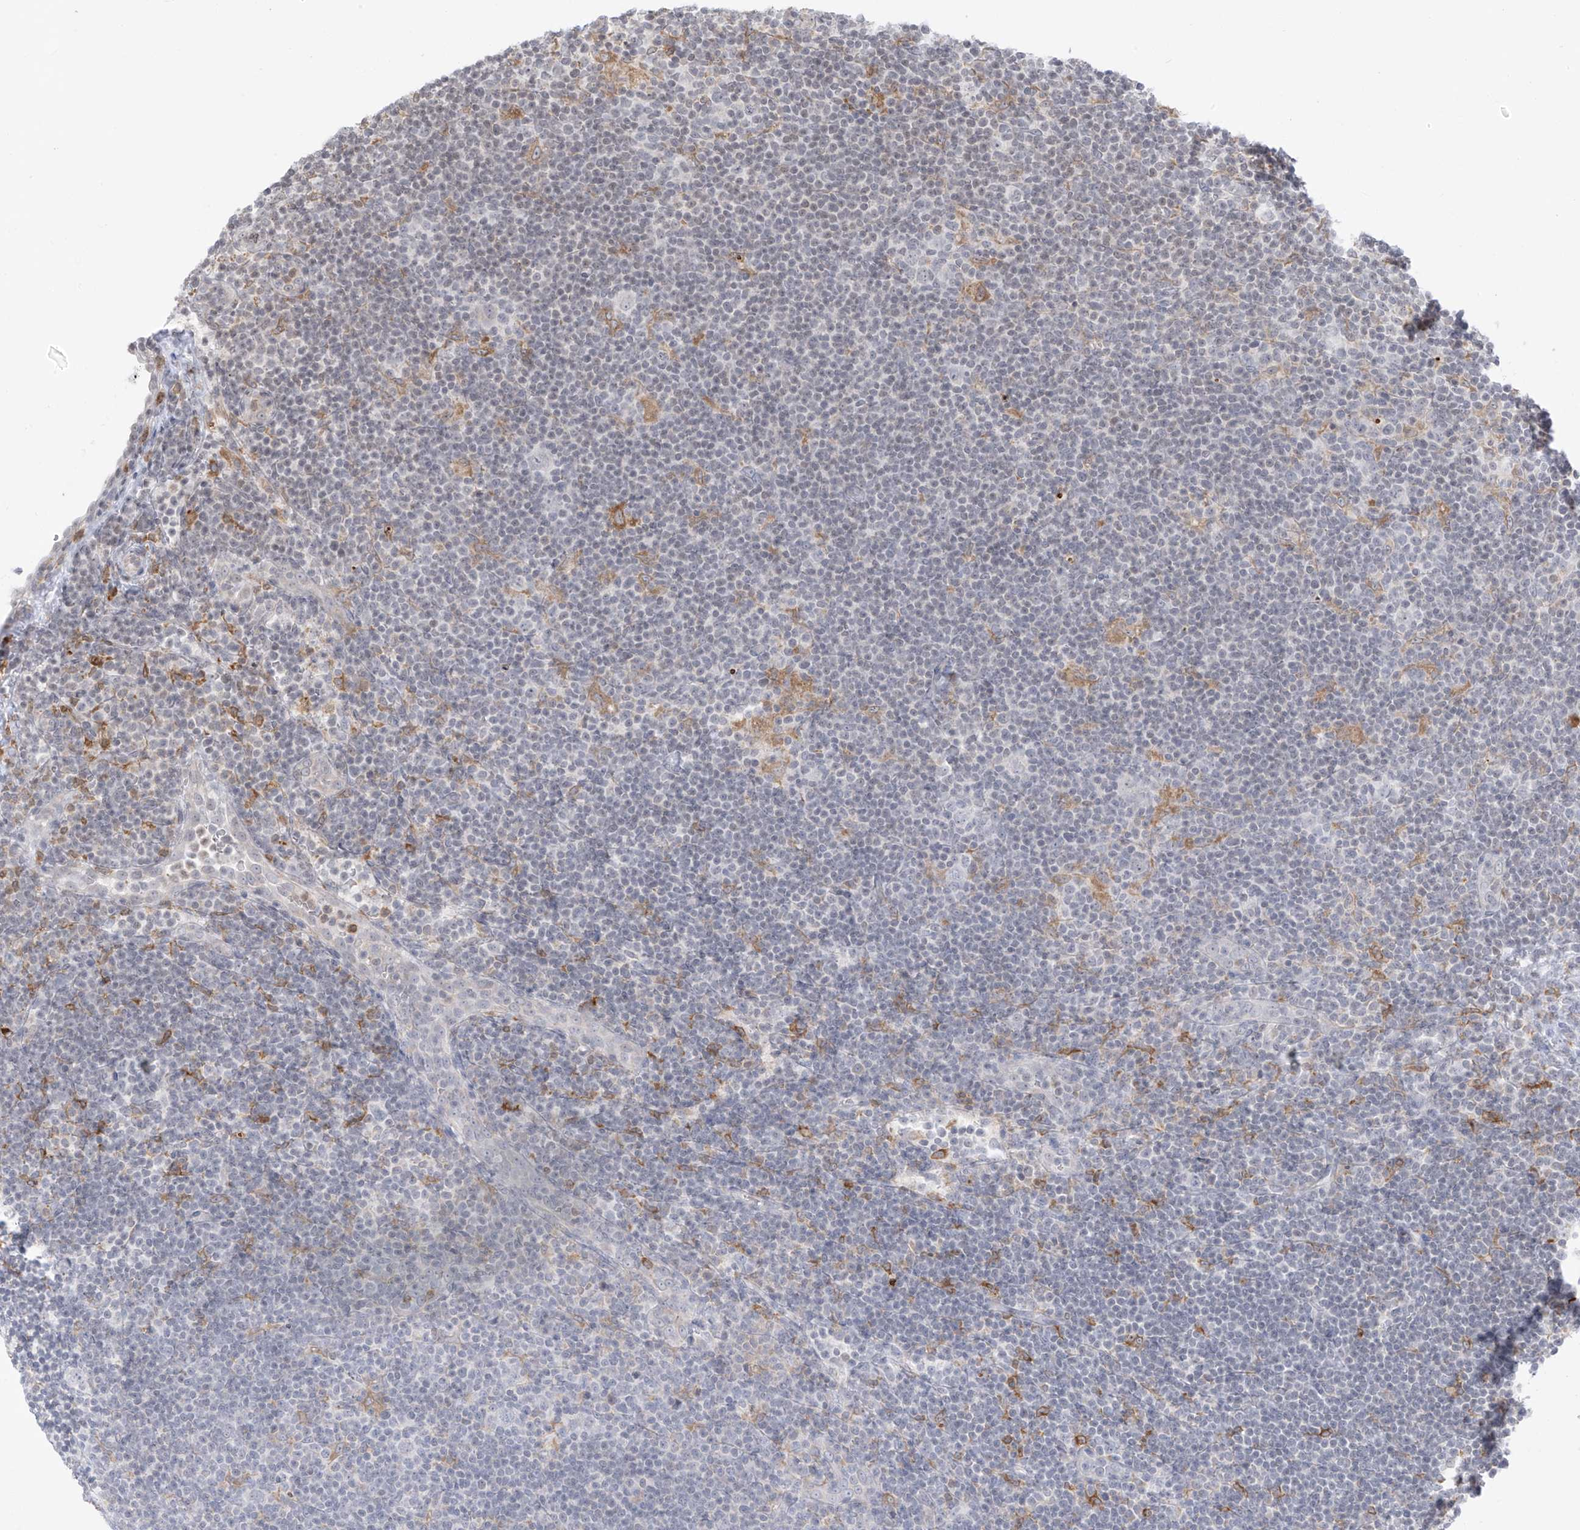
{"staining": {"intensity": "negative", "quantity": "none", "location": "none"}, "tissue": "lymphoma", "cell_type": "Tumor cells", "image_type": "cancer", "snomed": [{"axis": "morphology", "description": "Hodgkin's disease, NOS"}, {"axis": "topography", "description": "Lymph node"}], "caption": "Human lymphoma stained for a protein using immunohistochemistry (IHC) reveals no expression in tumor cells.", "gene": "TBXAS1", "patient": {"sex": "female", "age": 57}}